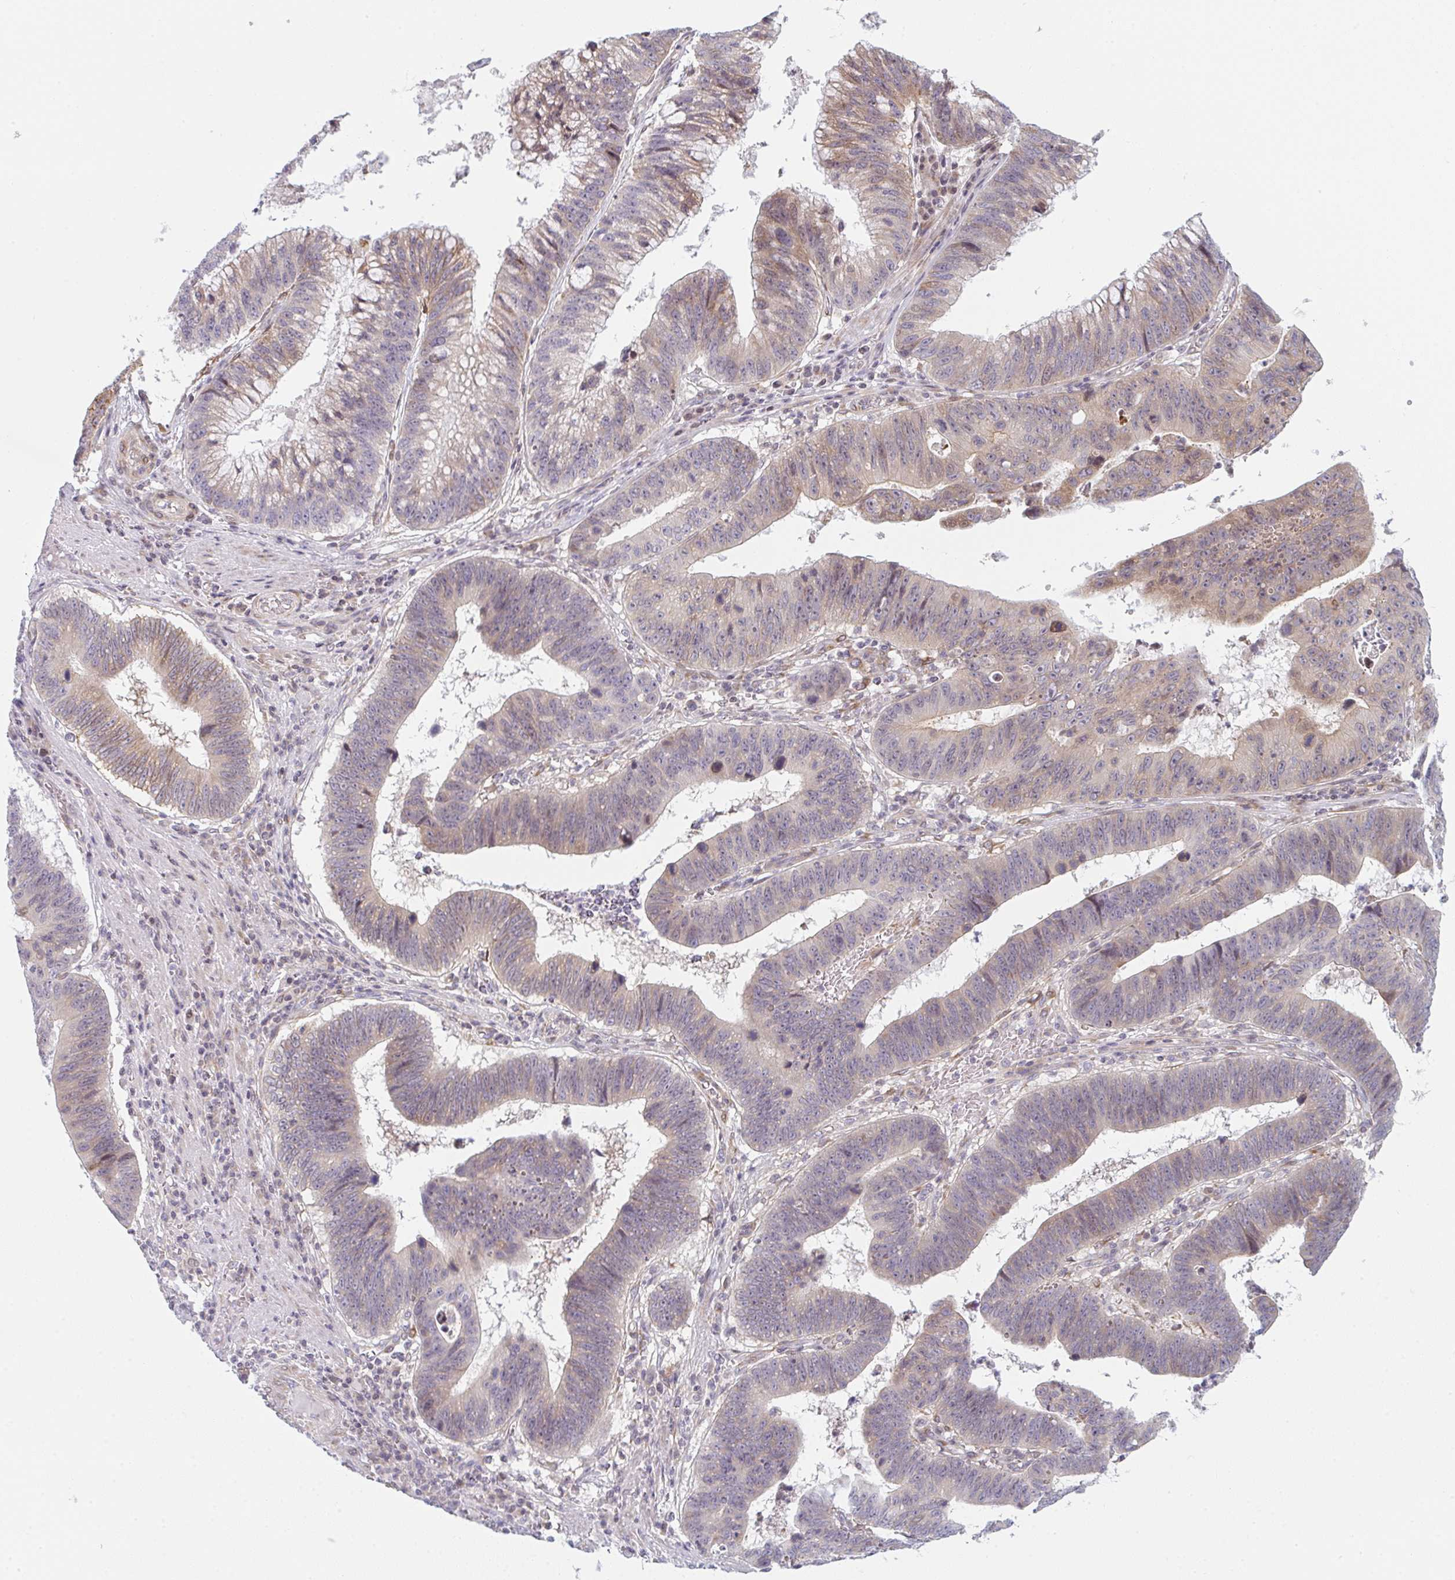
{"staining": {"intensity": "moderate", "quantity": "25%-75%", "location": "cytoplasmic/membranous"}, "tissue": "stomach cancer", "cell_type": "Tumor cells", "image_type": "cancer", "snomed": [{"axis": "morphology", "description": "Adenocarcinoma, NOS"}, {"axis": "topography", "description": "Stomach"}], "caption": "Immunohistochemistry (IHC) staining of stomach adenocarcinoma, which exhibits medium levels of moderate cytoplasmic/membranous positivity in about 25%-75% of tumor cells indicating moderate cytoplasmic/membranous protein expression. The staining was performed using DAB (brown) for protein detection and nuclei were counterstained in hematoxylin (blue).", "gene": "TMEM237", "patient": {"sex": "male", "age": 59}}